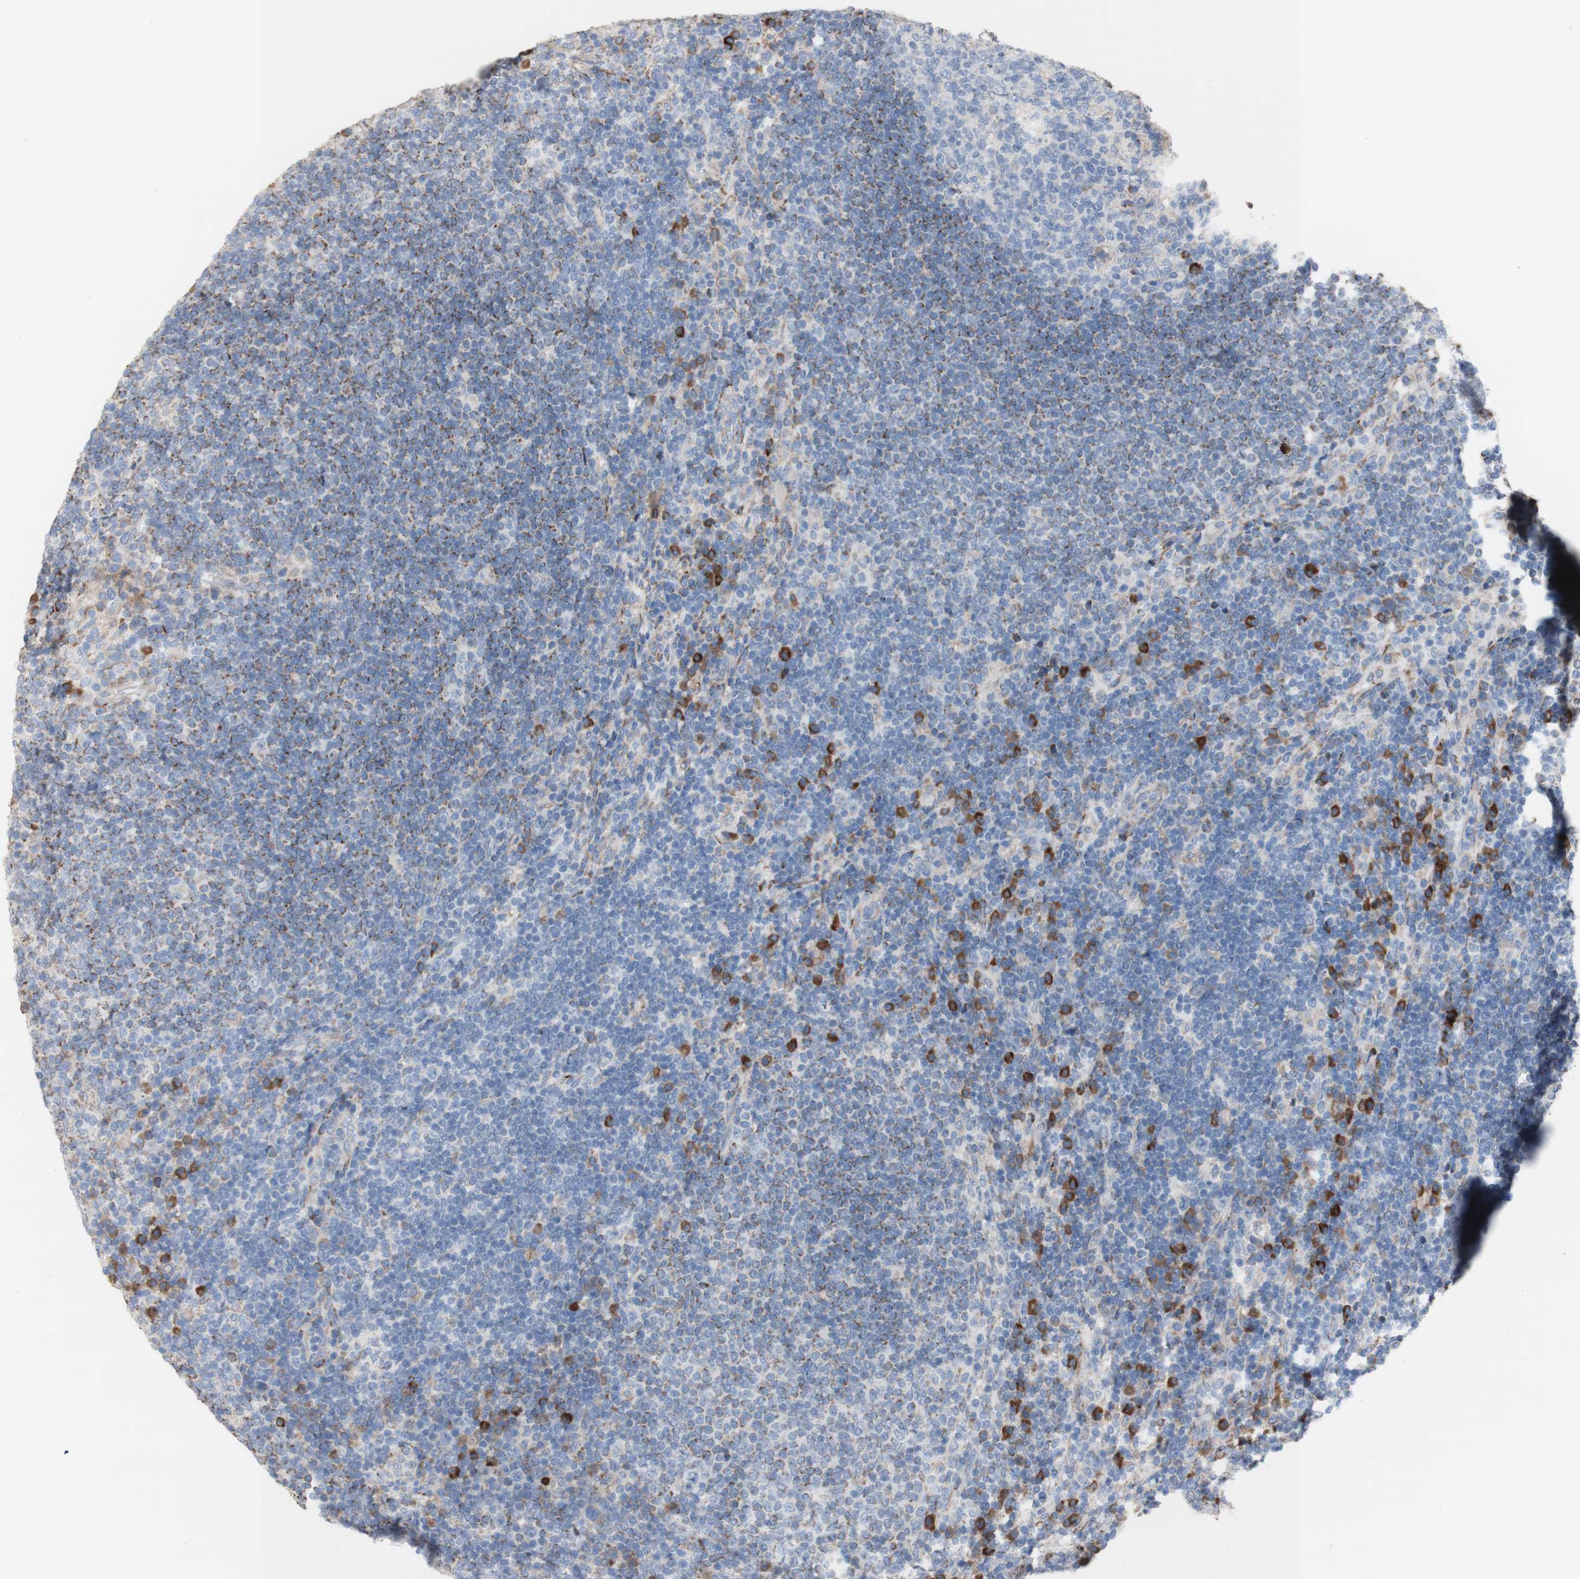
{"staining": {"intensity": "weak", "quantity": "<25%", "location": "cytoplasmic/membranous"}, "tissue": "lymph node", "cell_type": "Germinal center cells", "image_type": "normal", "snomed": [{"axis": "morphology", "description": "Normal tissue, NOS"}, {"axis": "topography", "description": "Lymph node"}], "caption": "Immunohistochemistry image of unremarkable lymph node: human lymph node stained with DAB reveals no significant protein expression in germinal center cells. (DAB IHC visualized using brightfield microscopy, high magnification).", "gene": "AGPAT5", "patient": {"sex": "female", "age": 53}}